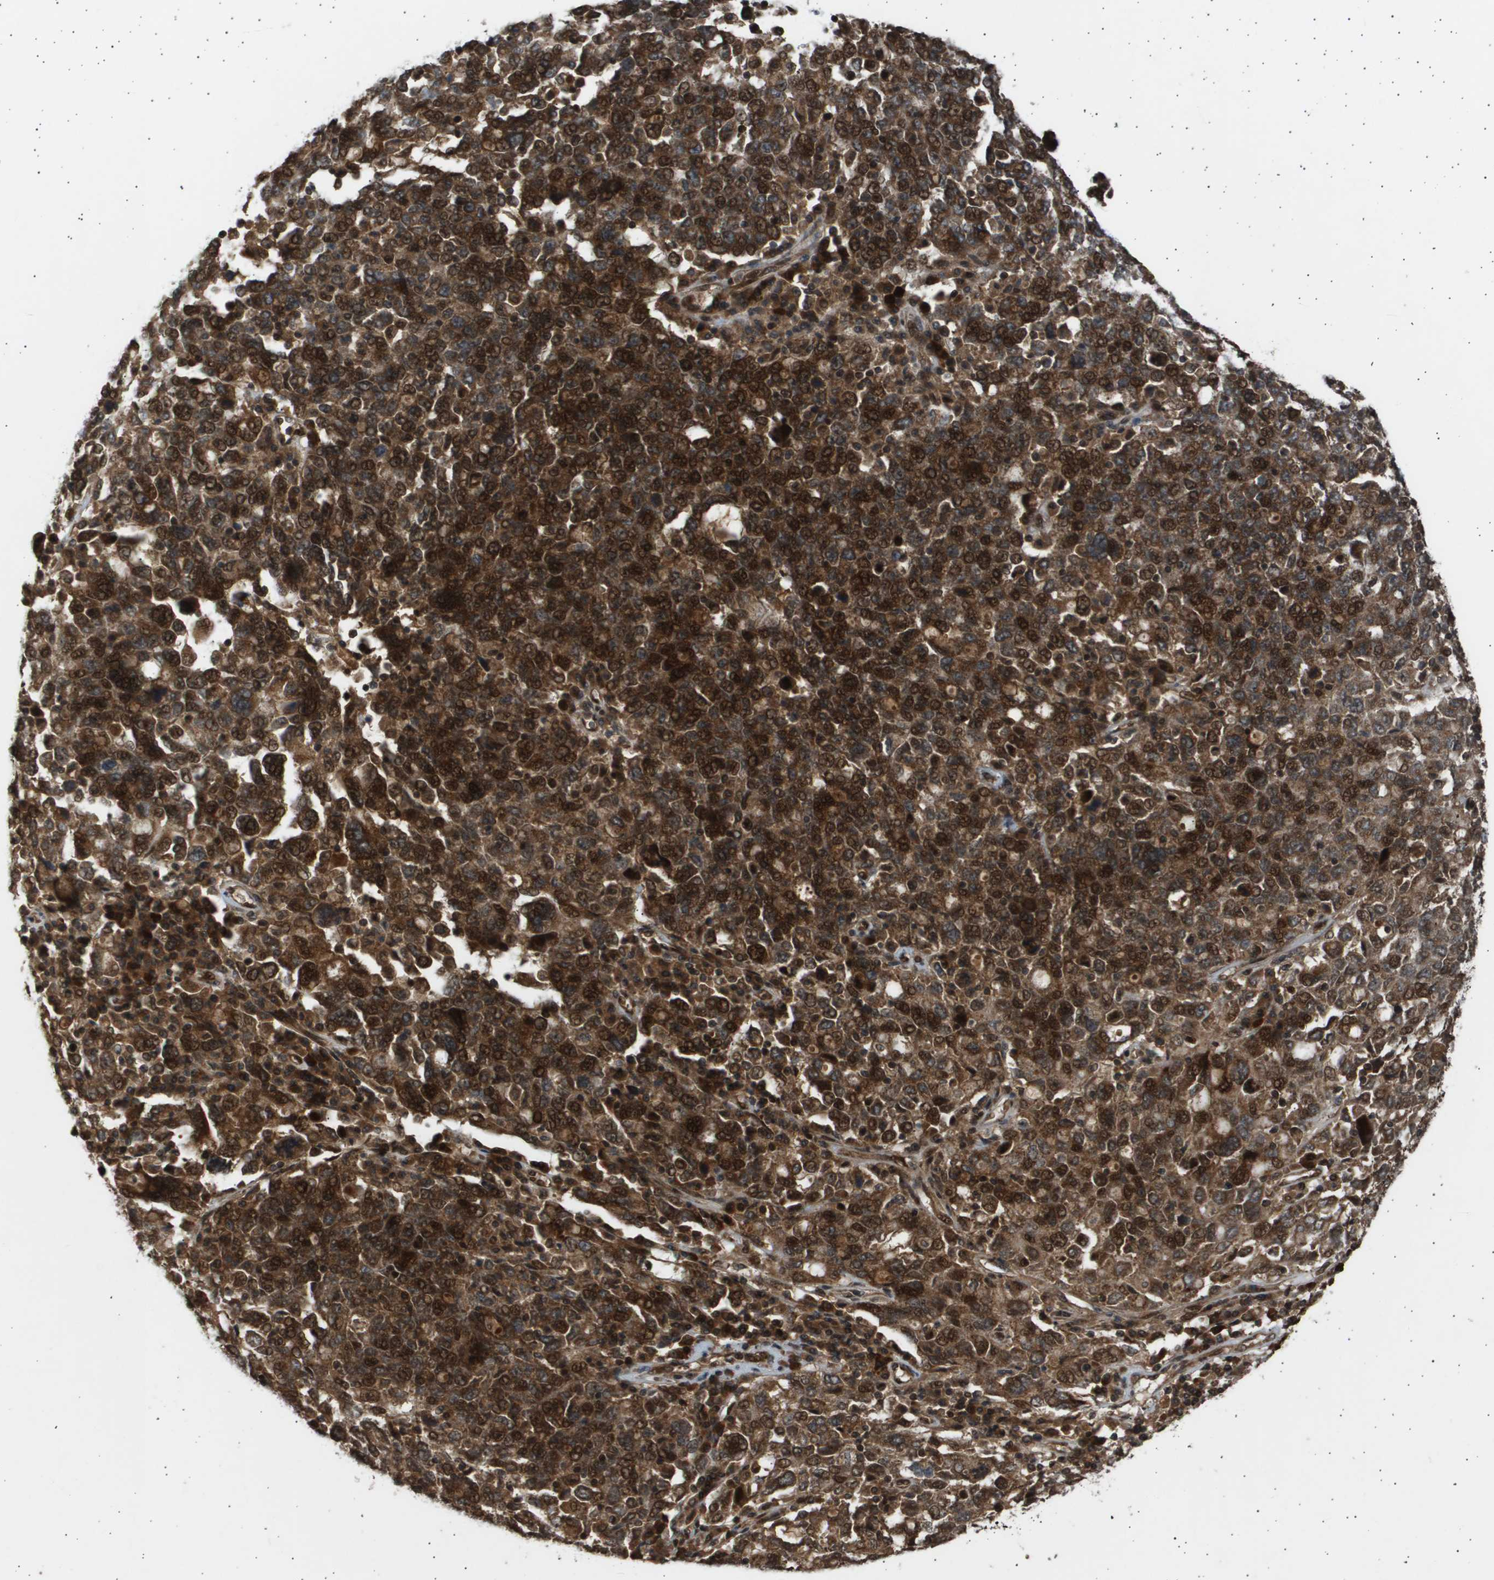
{"staining": {"intensity": "strong", "quantity": ">75%", "location": "cytoplasmic/membranous,nuclear"}, "tissue": "ovarian cancer", "cell_type": "Tumor cells", "image_type": "cancer", "snomed": [{"axis": "morphology", "description": "Carcinoma, endometroid"}, {"axis": "topography", "description": "Ovary"}], "caption": "Brown immunohistochemical staining in human endometroid carcinoma (ovarian) reveals strong cytoplasmic/membranous and nuclear expression in about >75% of tumor cells.", "gene": "TNRC6A", "patient": {"sex": "female", "age": 62}}